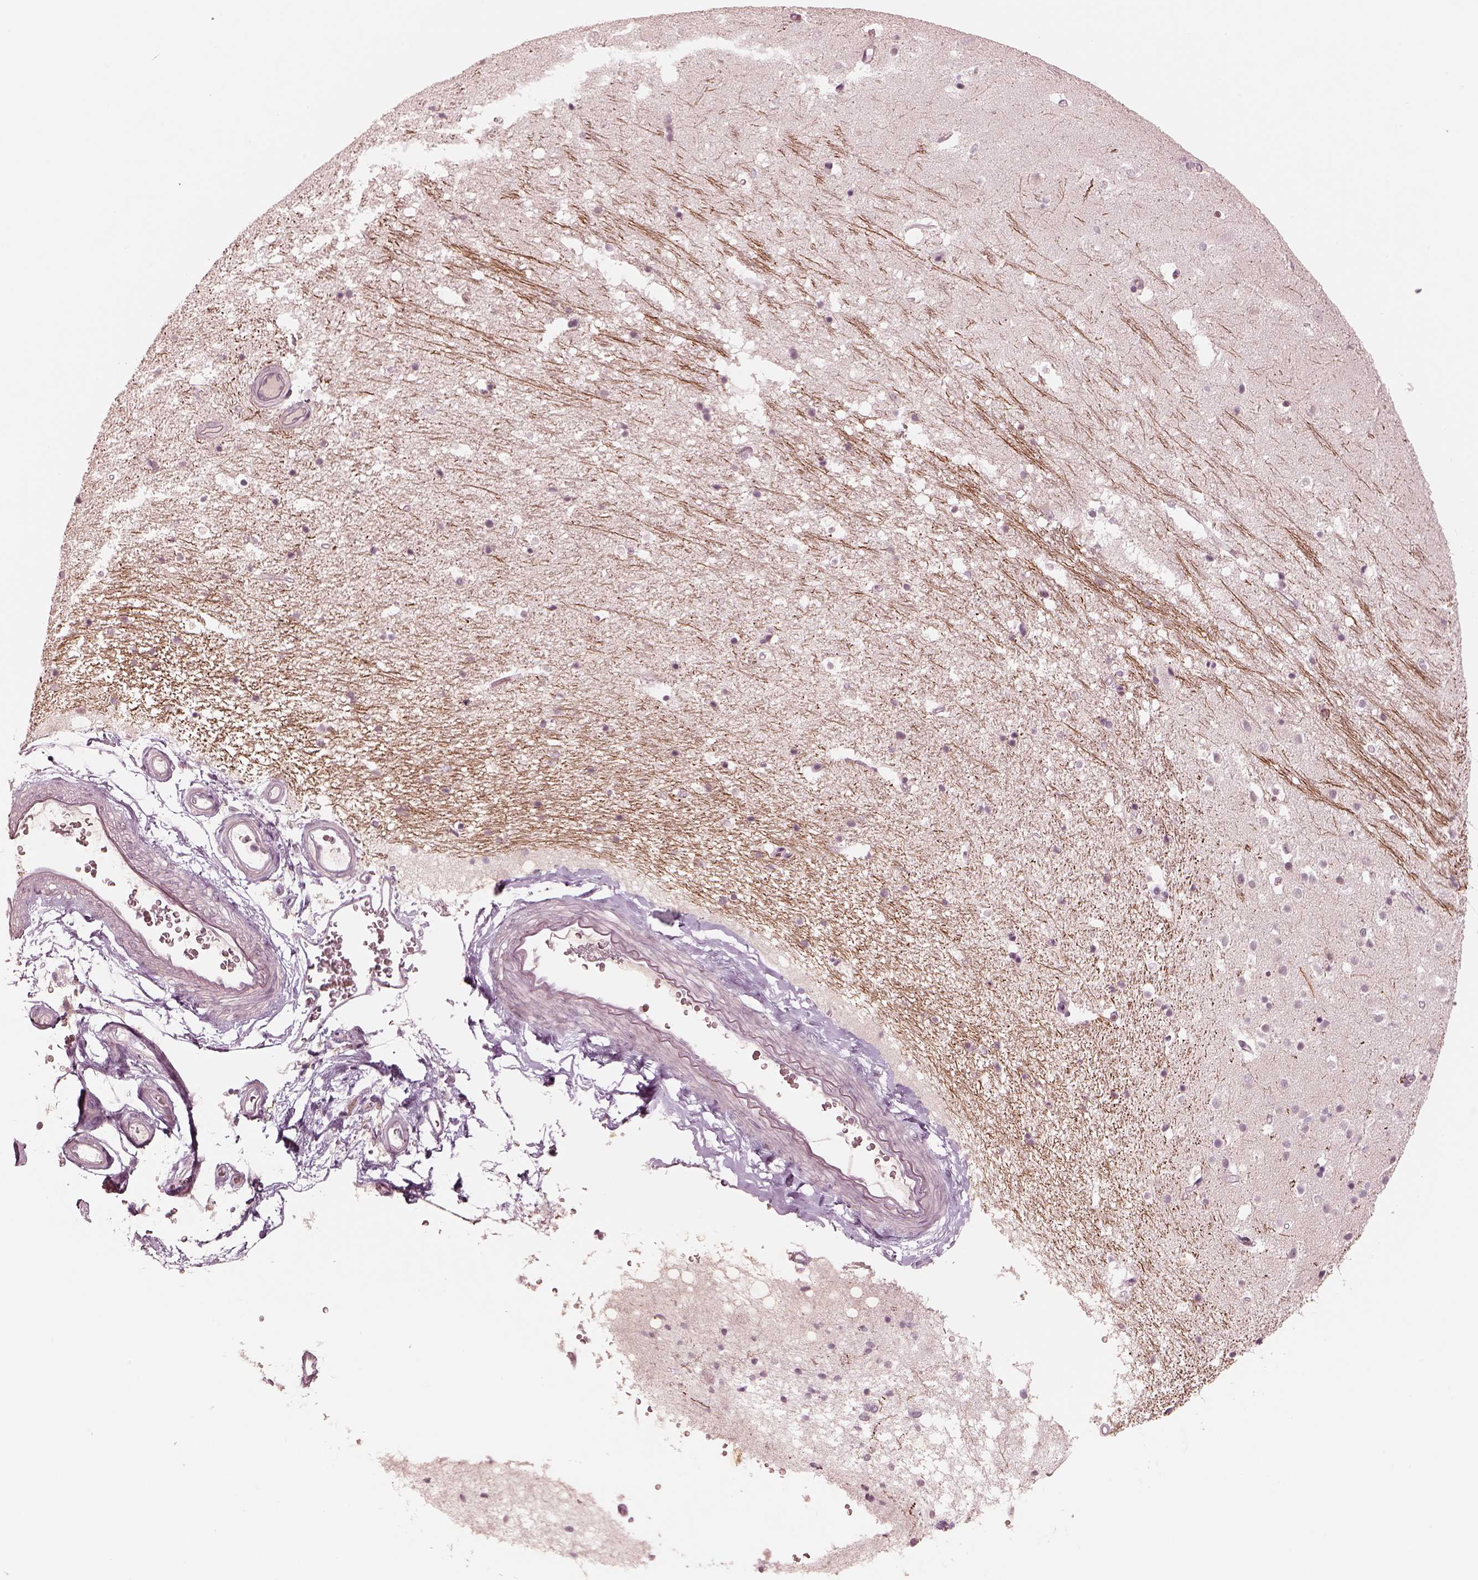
{"staining": {"intensity": "negative", "quantity": "none", "location": "none"}, "tissue": "hippocampus", "cell_type": "Glial cells", "image_type": "normal", "snomed": [{"axis": "morphology", "description": "Normal tissue, NOS"}, {"axis": "topography", "description": "Hippocampus"}], "caption": "DAB immunohistochemical staining of normal hippocampus displays no significant positivity in glial cells.", "gene": "MADCAM1", "patient": {"sex": "male", "age": 44}}